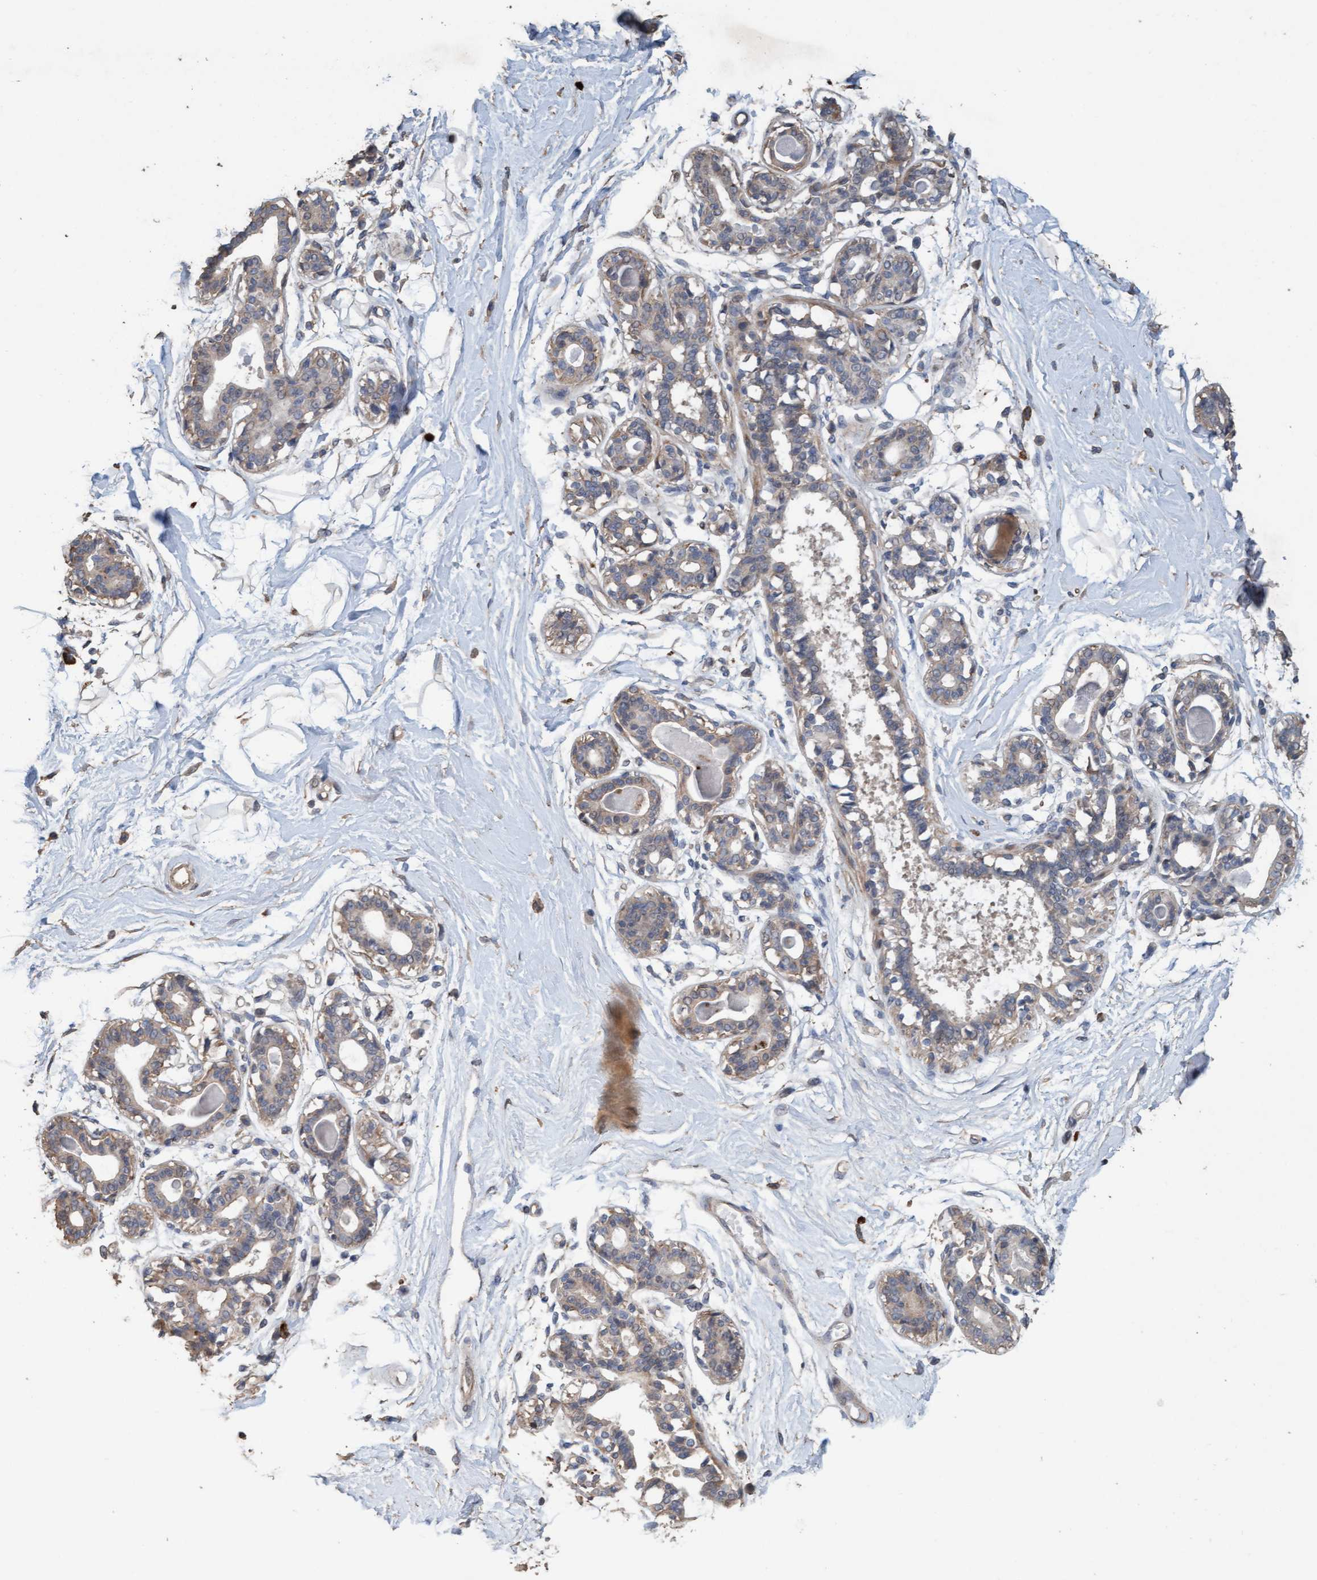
{"staining": {"intensity": "weak", "quantity": ">75%", "location": "cytoplasmic/membranous"}, "tissue": "breast", "cell_type": "Adipocytes", "image_type": "normal", "snomed": [{"axis": "morphology", "description": "Normal tissue, NOS"}, {"axis": "topography", "description": "Breast"}], "caption": "A brown stain labels weak cytoplasmic/membranous staining of a protein in adipocytes of benign human breast.", "gene": "LONRF1", "patient": {"sex": "female", "age": 45}}